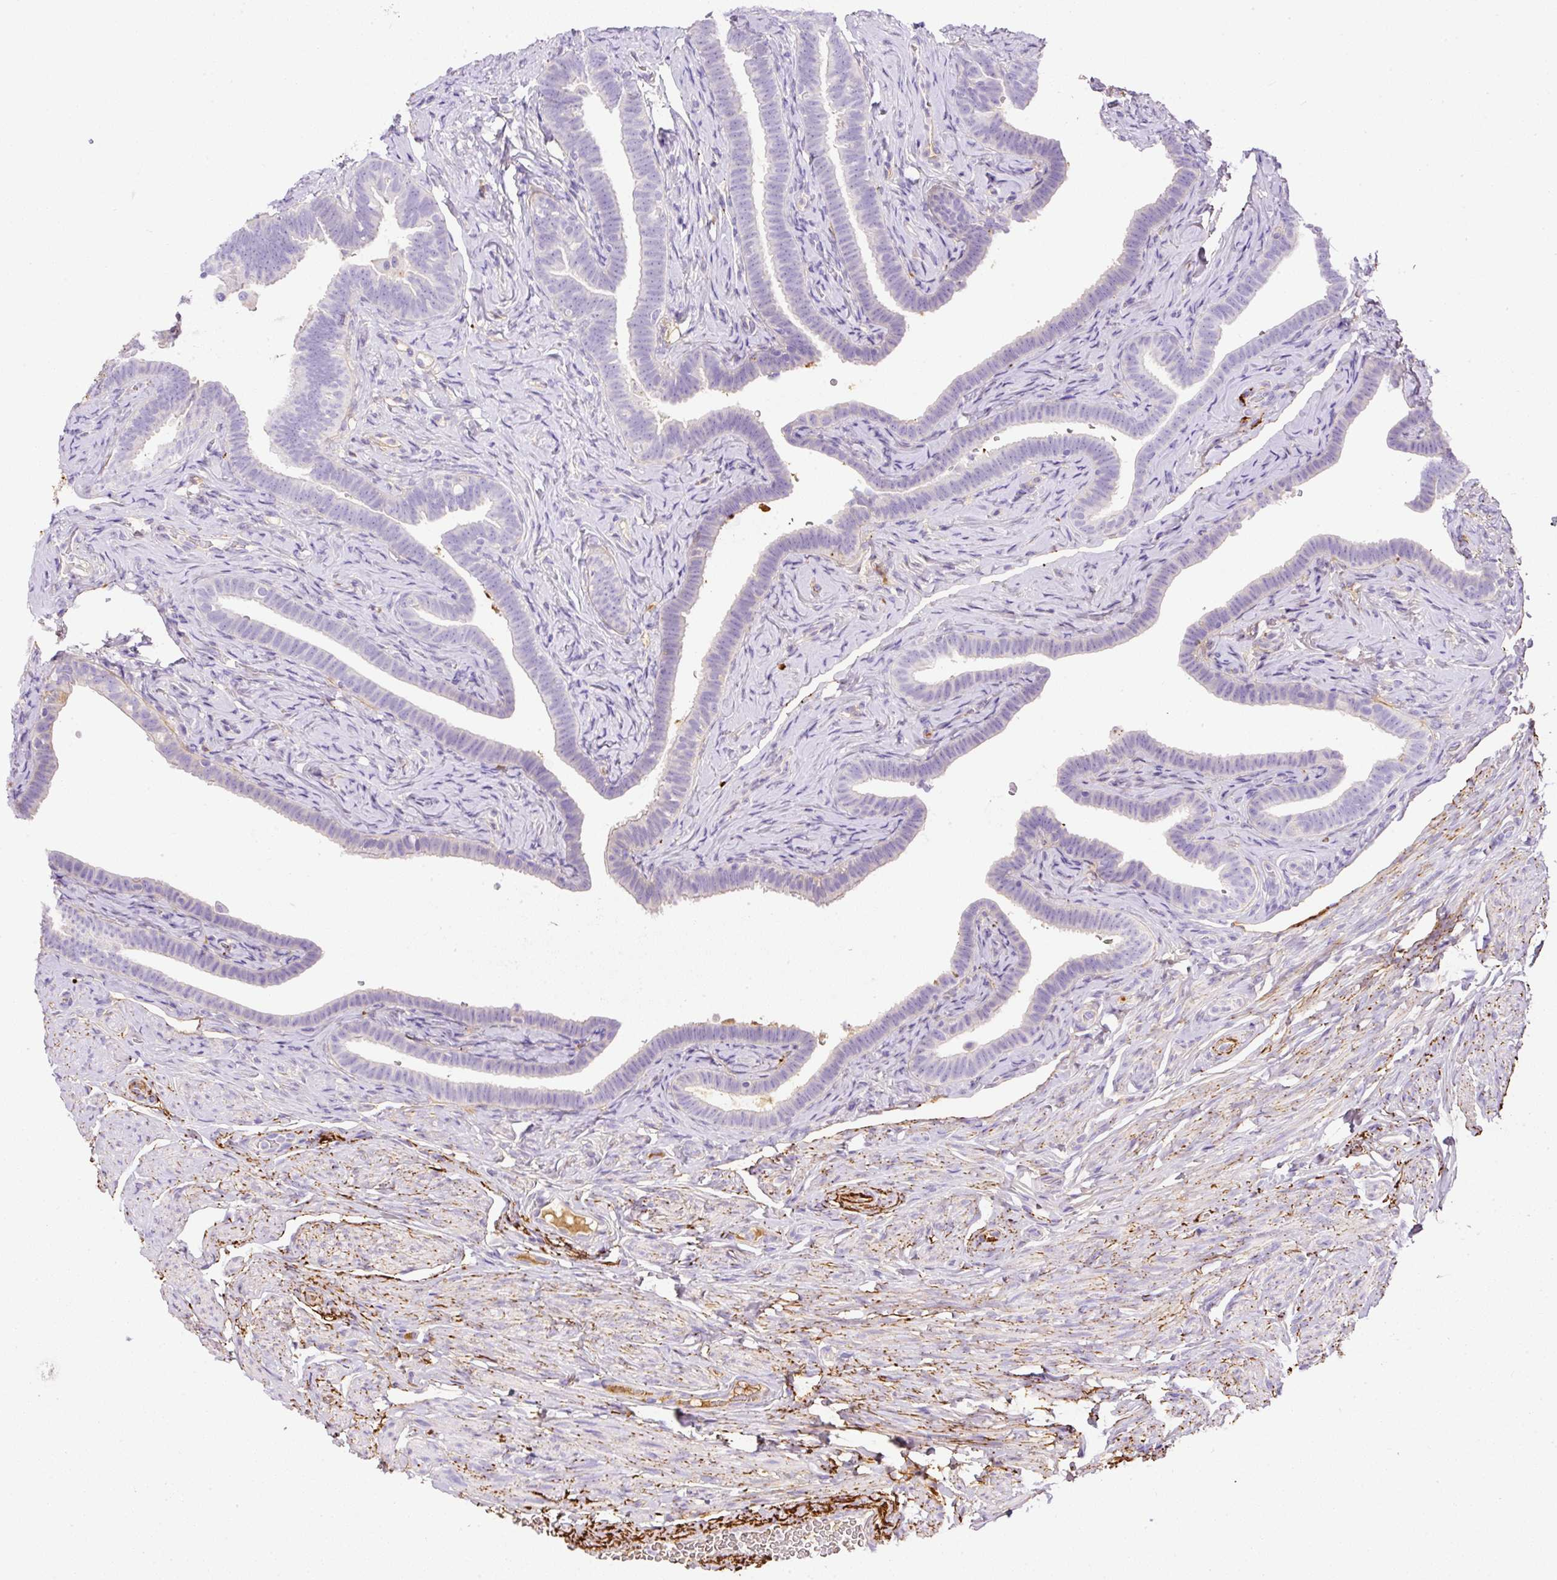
{"staining": {"intensity": "negative", "quantity": "none", "location": "none"}, "tissue": "fallopian tube", "cell_type": "Glandular cells", "image_type": "normal", "snomed": [{"axis": "morphology", "description": "Normal tissue, NOS"}, {"axis": "topography", "description": "Fallopian tube"}], "caption": "Benign fallopian tube was stained to show a protein in brown. There is no significant positivity in glandular cells. (DAB (3,3'-diaminobenzidine) IHC with hematoxylin counter stain).", "gene": "APCS", "patient": {"sex": "female", "age": 69}}